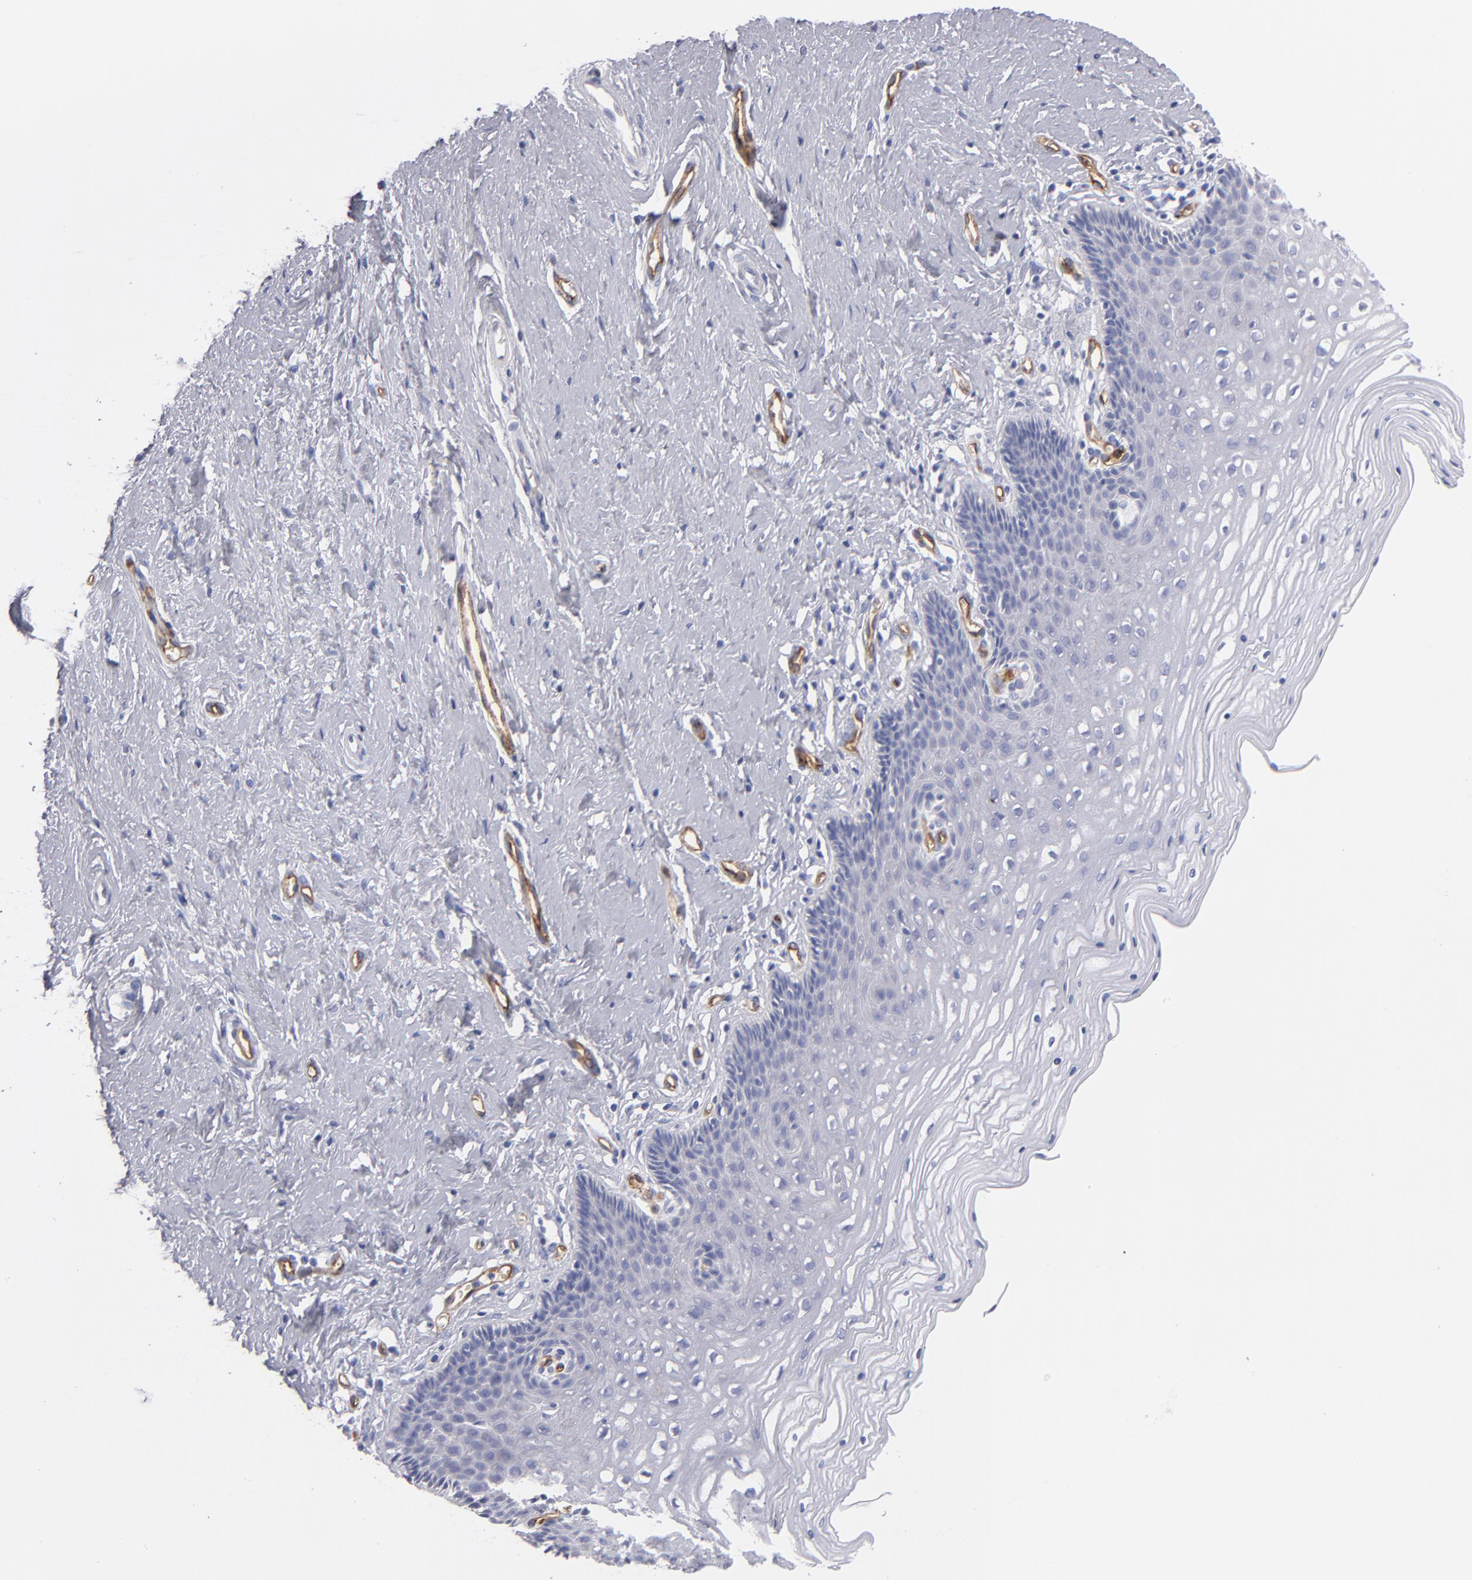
{"staining": {"intensity": "negative", "quantity": "none", "location": "none"}, "tissue": "cervix", "cell_type": "Glandular cells", "image_type": "normal", "snomed": [{"axis": "morphology", "description": "Normal tissue, NOS"}, {"axis": "topography", "description": "Cervix"}], "caption": "Protein analysis of benign cervix shows no significant positivity in glandular cells.", "gene": "PLVAP", "patient": {"sex": "female", "age": 39}}